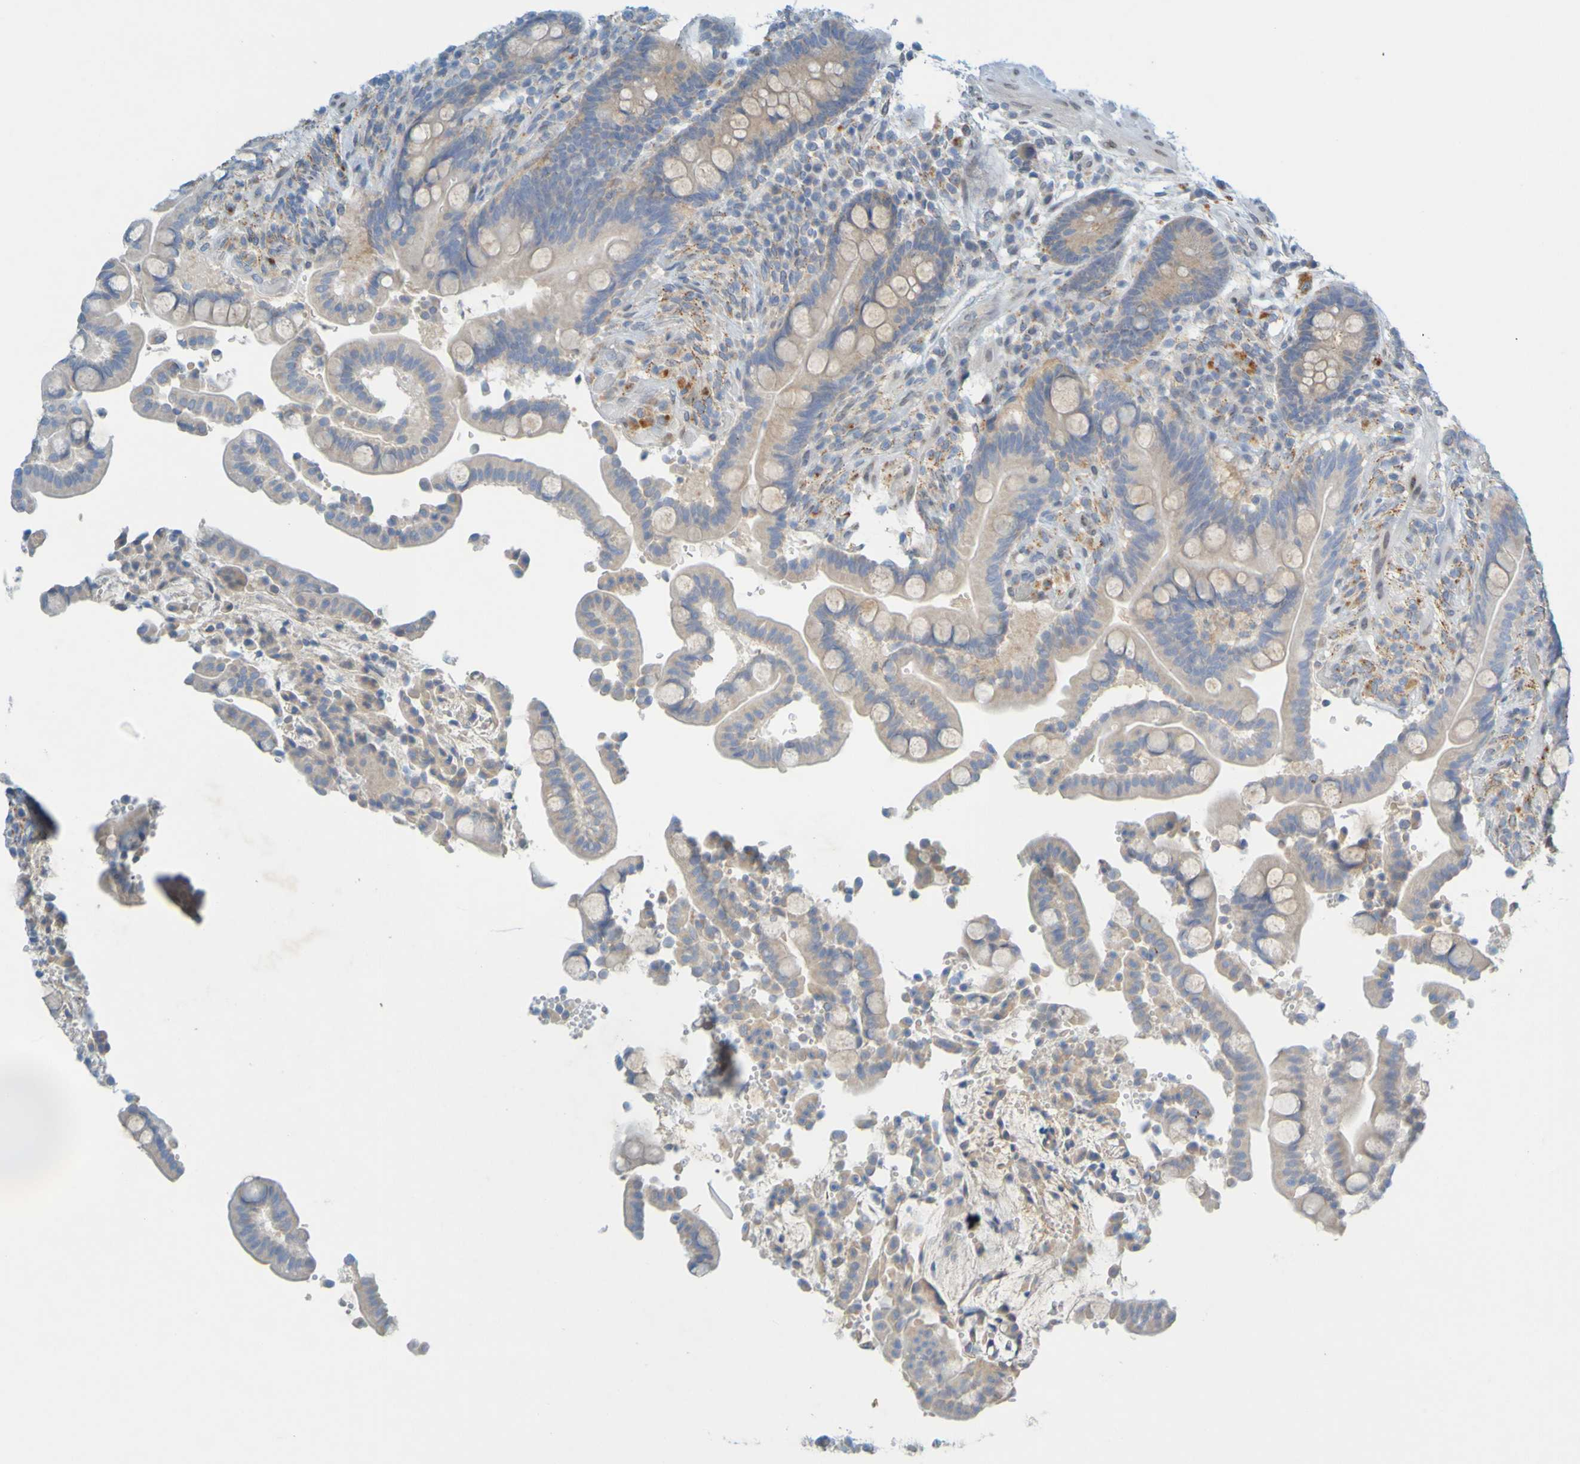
{"staining": {"intensity": "negative", "quantity": "none", "location": "none"}, "tissue": "colon", "cell_type": "Endothelial cells", "image_type": "normal", "snomed": [{"axis": "morphology", "description": "Normal tissue, NOS"}, {"axis": "topography", "description": "Colon"}], "caption": "This is an immunohistochemistry histopathology image of normal colon. There is no staining in endothelial cells.", "gene": "MAG", "patient": {"sex": "male", "age": 73}}